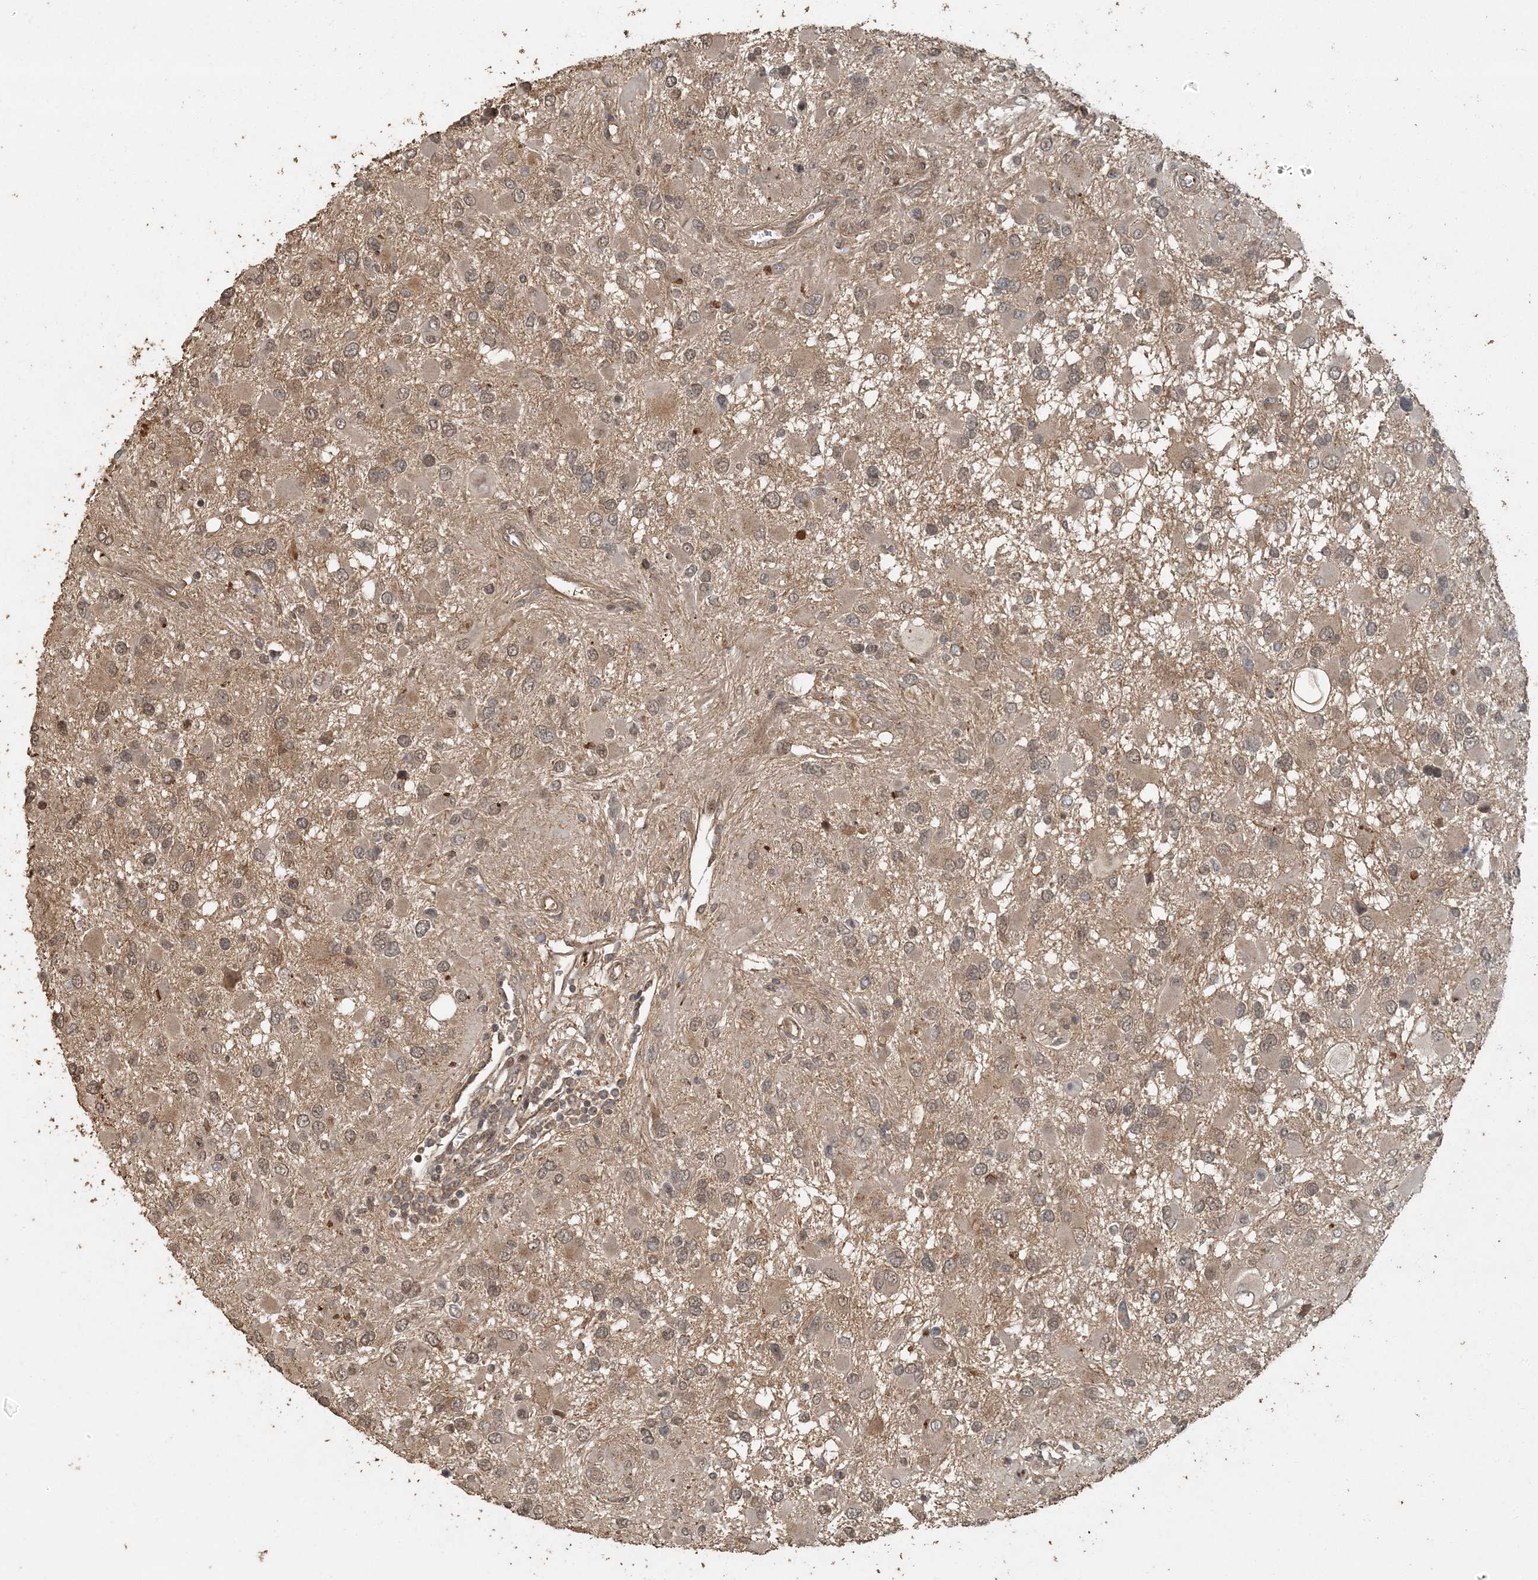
{"staining": {"intensity": "moderate", "quantity": ">75%", "location": "cytoplasmic/membranous"}, "tissue": "glioma", "cell_type": "Tumor cells", "image_type": "cancer", "snomed": [{"axis": "morphology", "description": "Glioma, malignant, High grade"}, {"axis": "topography", "description": "Brain"}], "caption": "Glioma tissue displays moderate cytoplasmic/membranous positivity in approximately >75% of tumor cells", "gene": "AK9", "patient": {"sex": "male", "age": 53}}